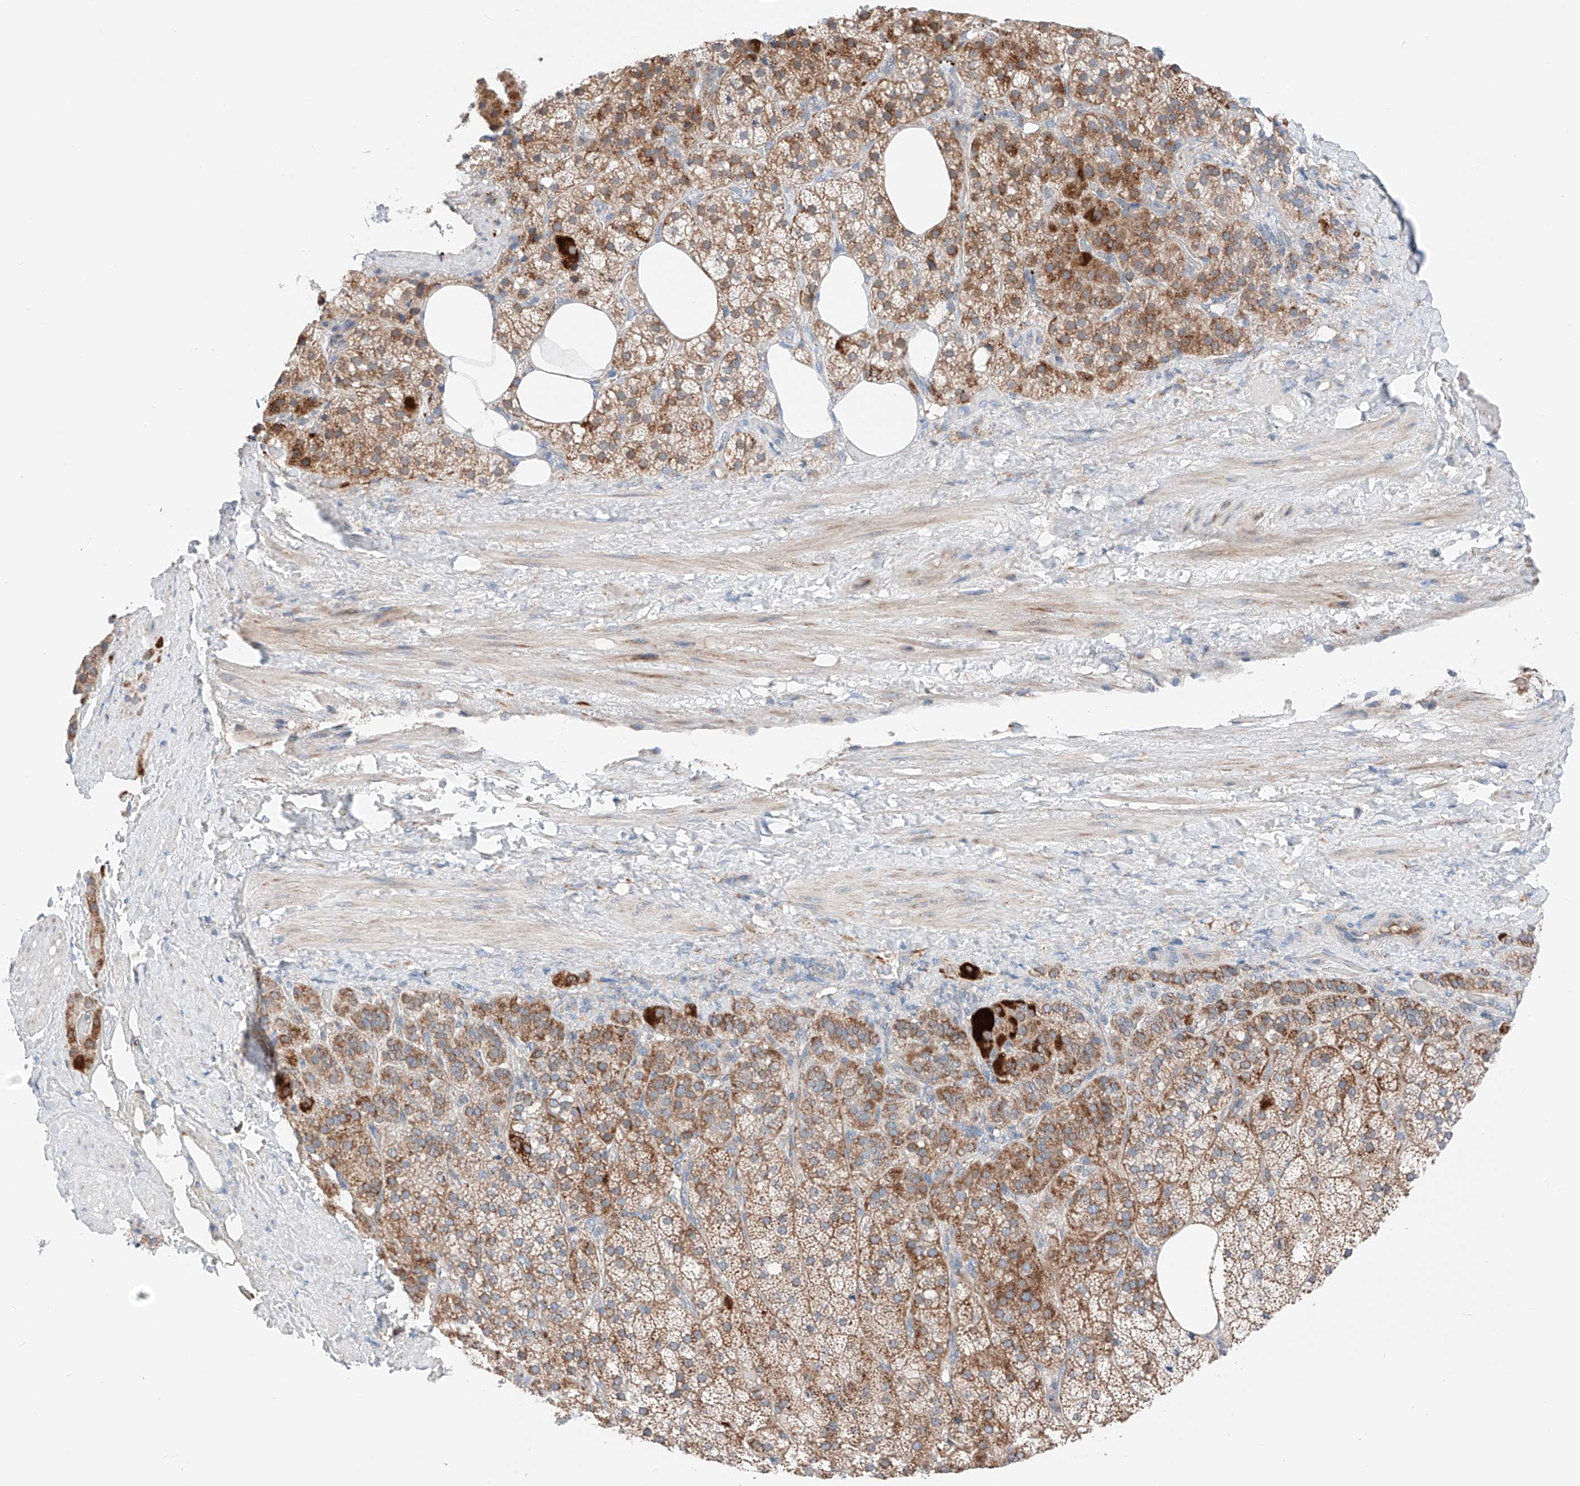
{"staining": {"intensity": "moderate", "quantity": ">75%", "location": "cytoplasmic/membranous"}, "tissue": "adrenal gland", "cell_type": "Glandular cells", "image_type": "normal", "snomed": [{"axis": "morphology", "description": "Normal tissue, NOS"}, {"axis": "topography", "description": "Adrenal gland"}], "caption": "The histopathology image shows immunohistochemical staining of normal adrenal gland. There is moderate cytoplasmic/membranous positivity is appreciated in about >75% of glandular cells. The staining was performed using DAB (3,3'-diaminobenzidine), with brown indicating positive protein expression. Nuclei are stained blue with hematoxylin.", "gene": "MRAP", "patient": {"sex": "female", "age": 59}}